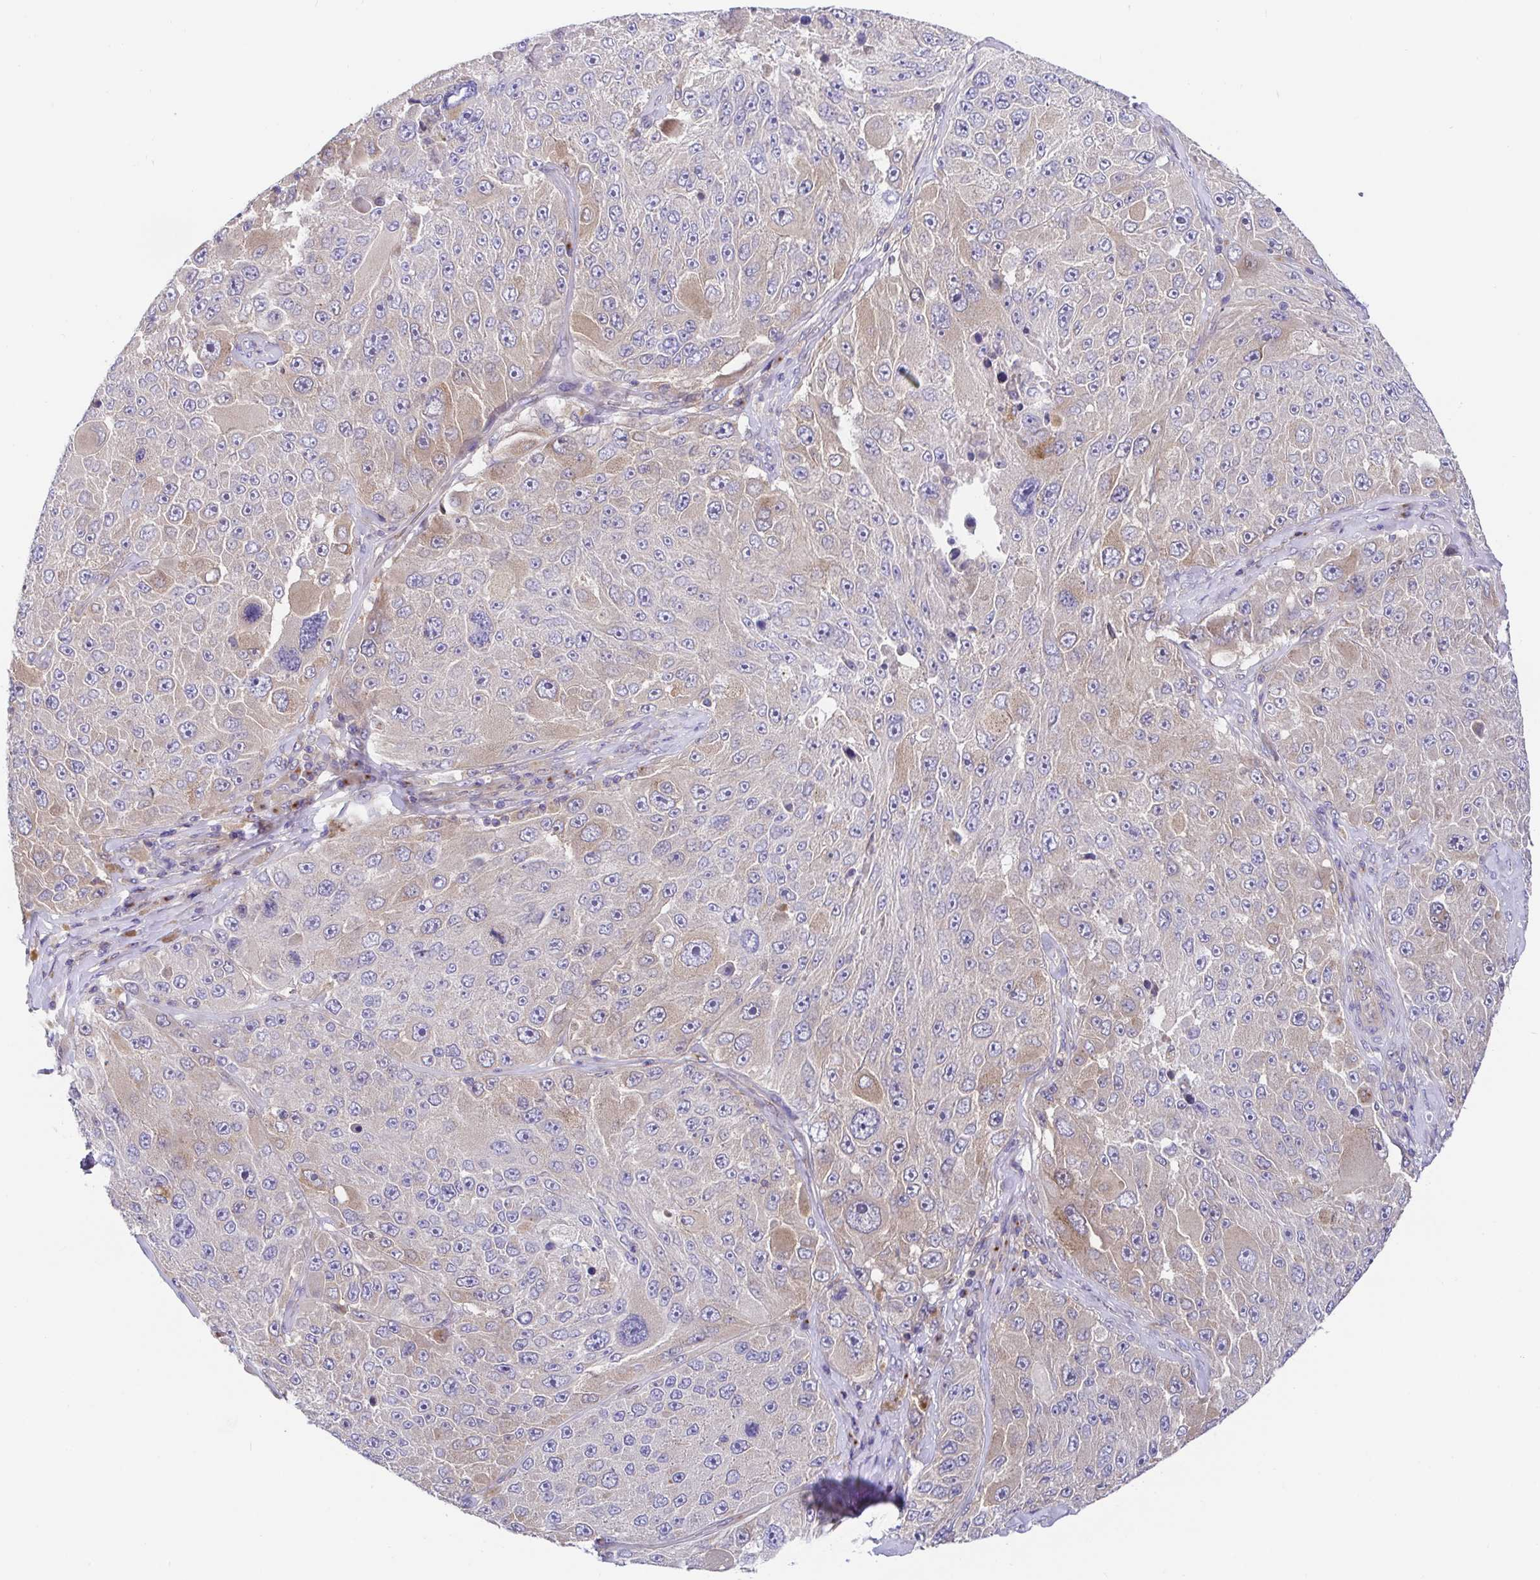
{"staining": {"intensity": "weak", "quantity": "<25%", "location": "cytoplasmic/membranous"}, "tissue": "melanoma", "cell_type": "Tumor cells", "image_type": "cancer", "snomed": [{"axis": "morphology", "description": "Malignant melanoma, Metastatic site"}, {"axis": "topography", "description": "Lymph node"}], "caption": "Melanoma stained for a protein using immunohistochemistry (IHC) shows no staining tumor cells.", "gene": "GOLGA1", "patient": {"sex": "male", "age": 62}}